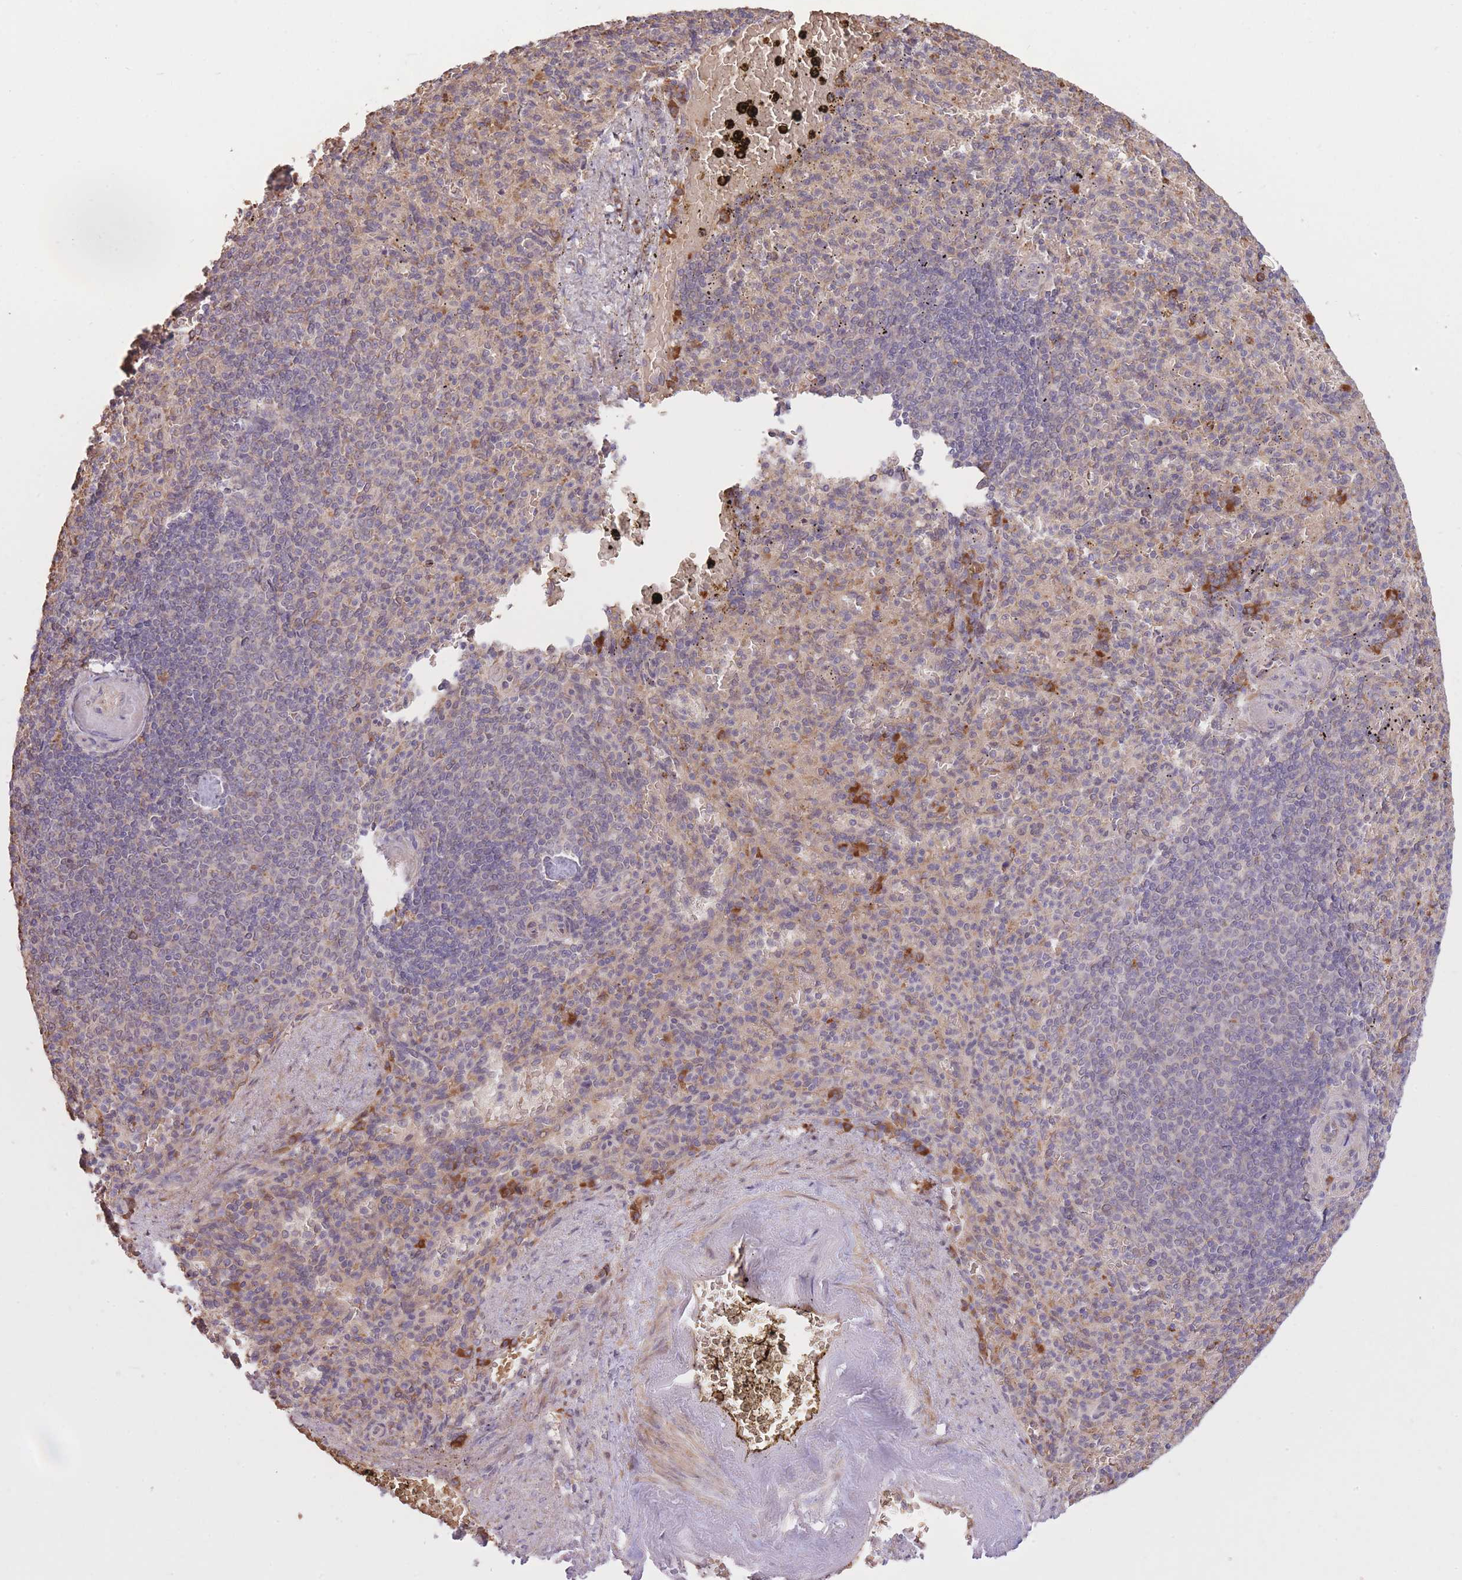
{"staining": {"intensity": "strong", "quantity": "<25%", "location": "cytoplasmic/membranous"}, "tissue": "spleen", "cell_type": "Cells in red pulp", "image_type": "normal", "snomed": [{"axis": "morphology", "description": "Normal tissue, NOS"}, {"axis": "topography", "description": "Spleen"}], "caption": "The micrograph displays staining of unremarkable spleen, revealing strong cytoplasmic/membranous protein staining (brown color) within cells in red pulp.", "gene": "POLR3F", "patient": {"sex": "female", "age": 74}}